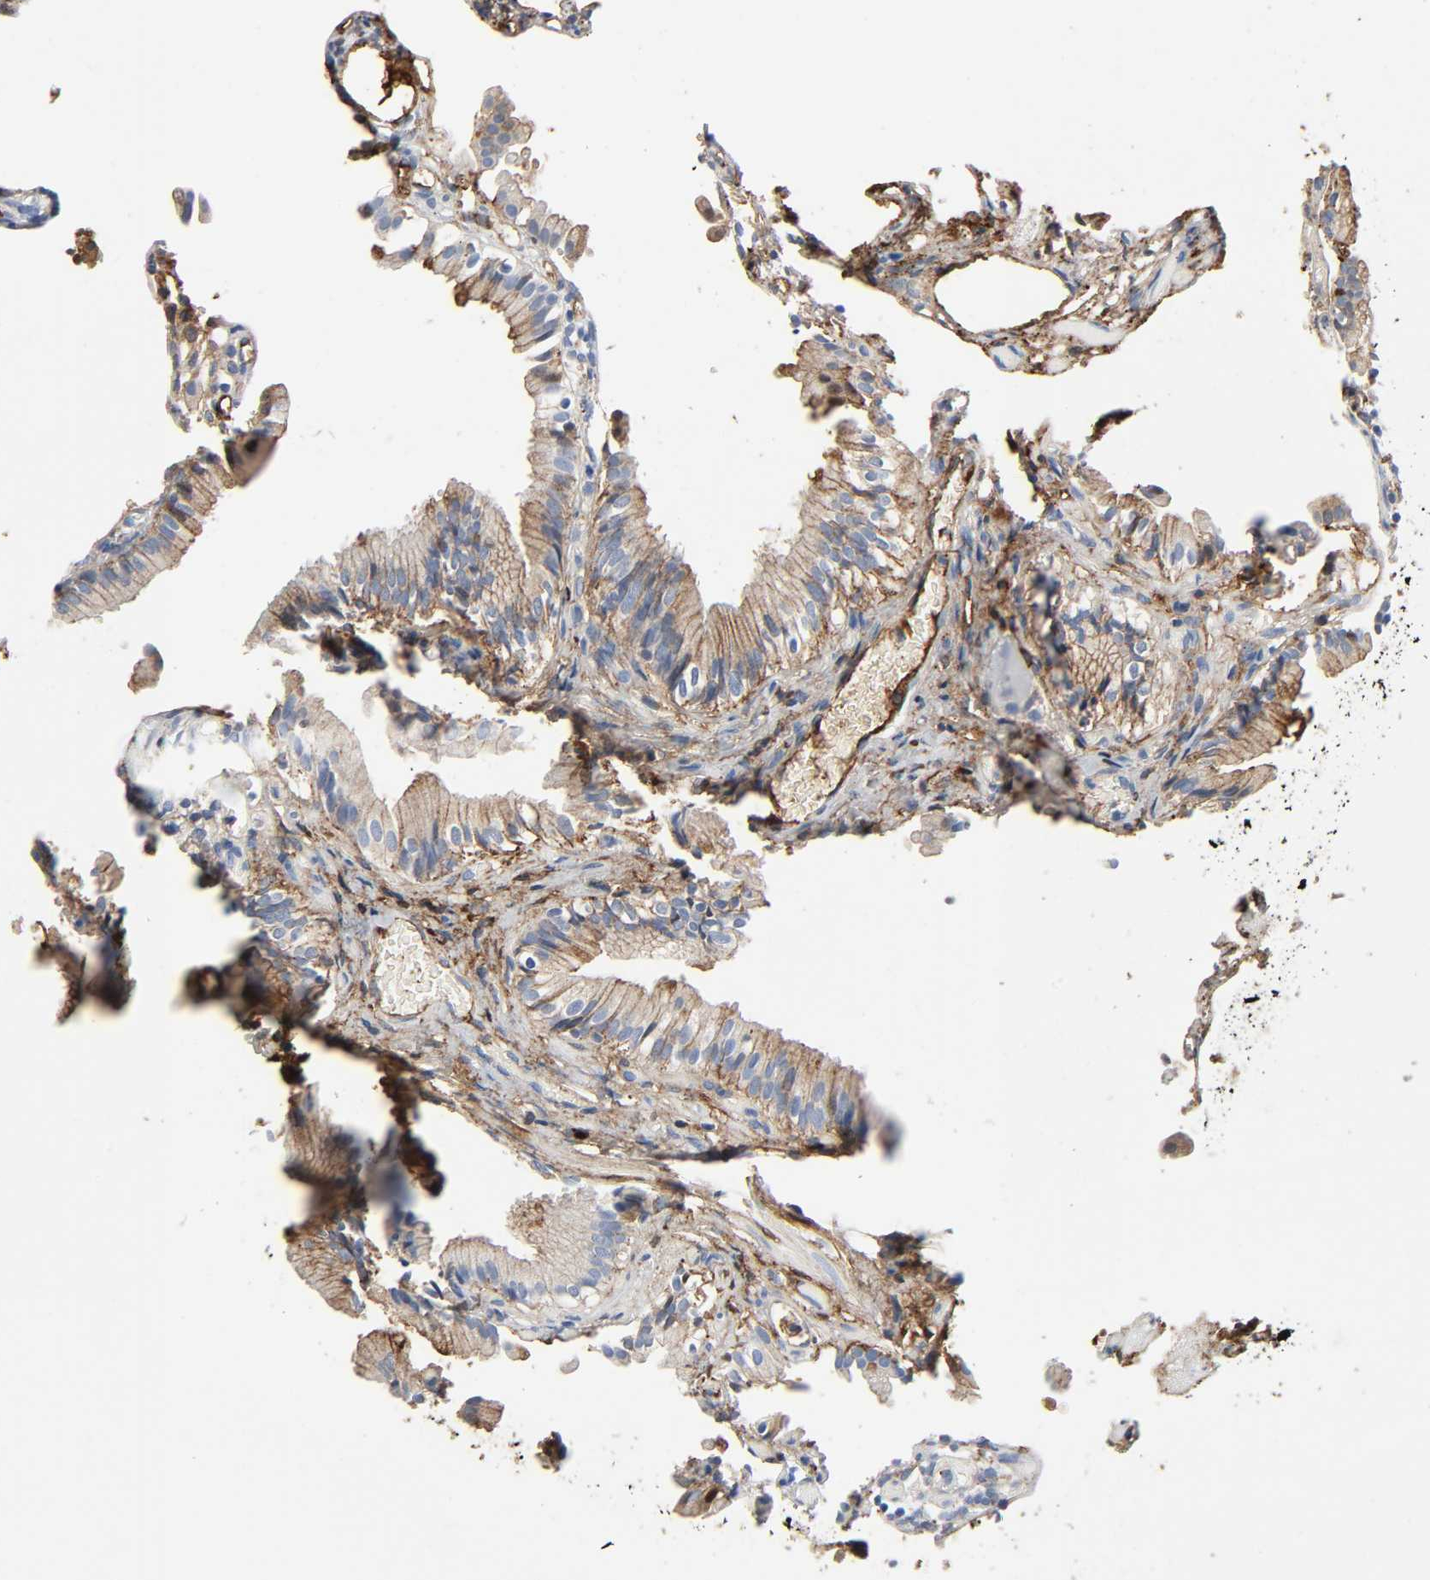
{"staining": {"intensity": "weak", "quantity": "25%-75%", "location": "cytoplasmic/membranous"}, "tissue": "gallbladder", "cell_type": "Glandular cells", "image_type": "normal", "snomed": [{"axis": "morphology", "description": "Normal tissue, NOS"}, {"axis": "topography", "description": "Gallbladder"}], "caption": "About 25%-75% of glandular cells in normal gallbladder show weak cytoplasmic/membranous protein staining as visualized by brown immunohistochemical staining.", "gene": "C3", "patient": {"sex": "male", "age": 65}}